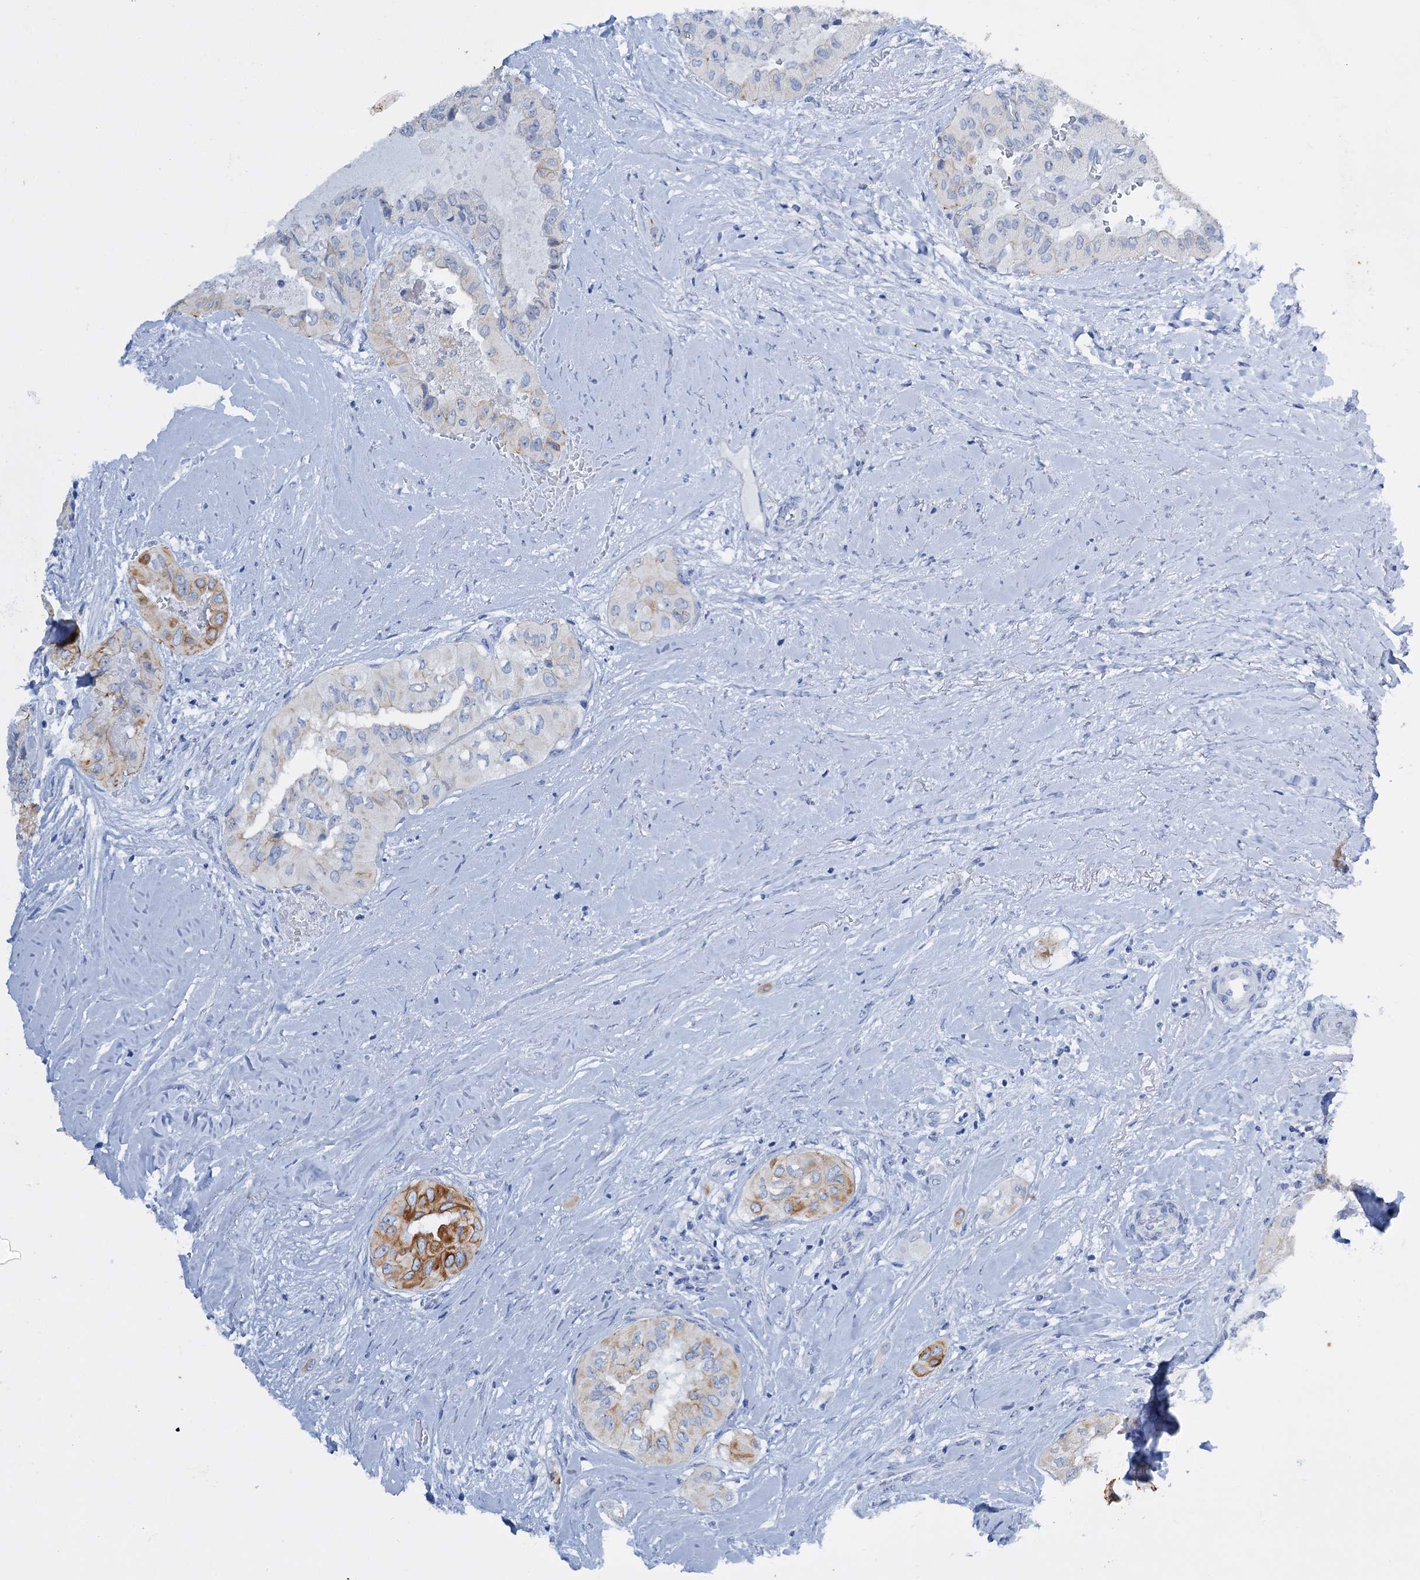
{"staining": {"intensity": "moderate", "quantity": "25%-75%", "location": "cytoplasmic/membranous"}, "tissue": "thyroid cancer", "cell_type": "Tumor cells", "image_type": "cancer", "snomed": [{"axis": "morphology", "description": "Papillary adenocarcinoma, NOS"}, {"axis": "topography", "description": "Thyroid gland"}], "caption": "Thyroid cancer (papillary adenocarcinoma) tissue displays moderate cytoplasmic/membranous staining in approximately 25%-75% of tumor cells The staining is performed using DAB (3,3'-diaminobenzidine) brown chromogen to label protein expression. The nuclei are counter-stained blue using hematoxylin.", "gene": "FAAP20", "patient": {"sex": "female", "age": 59}}